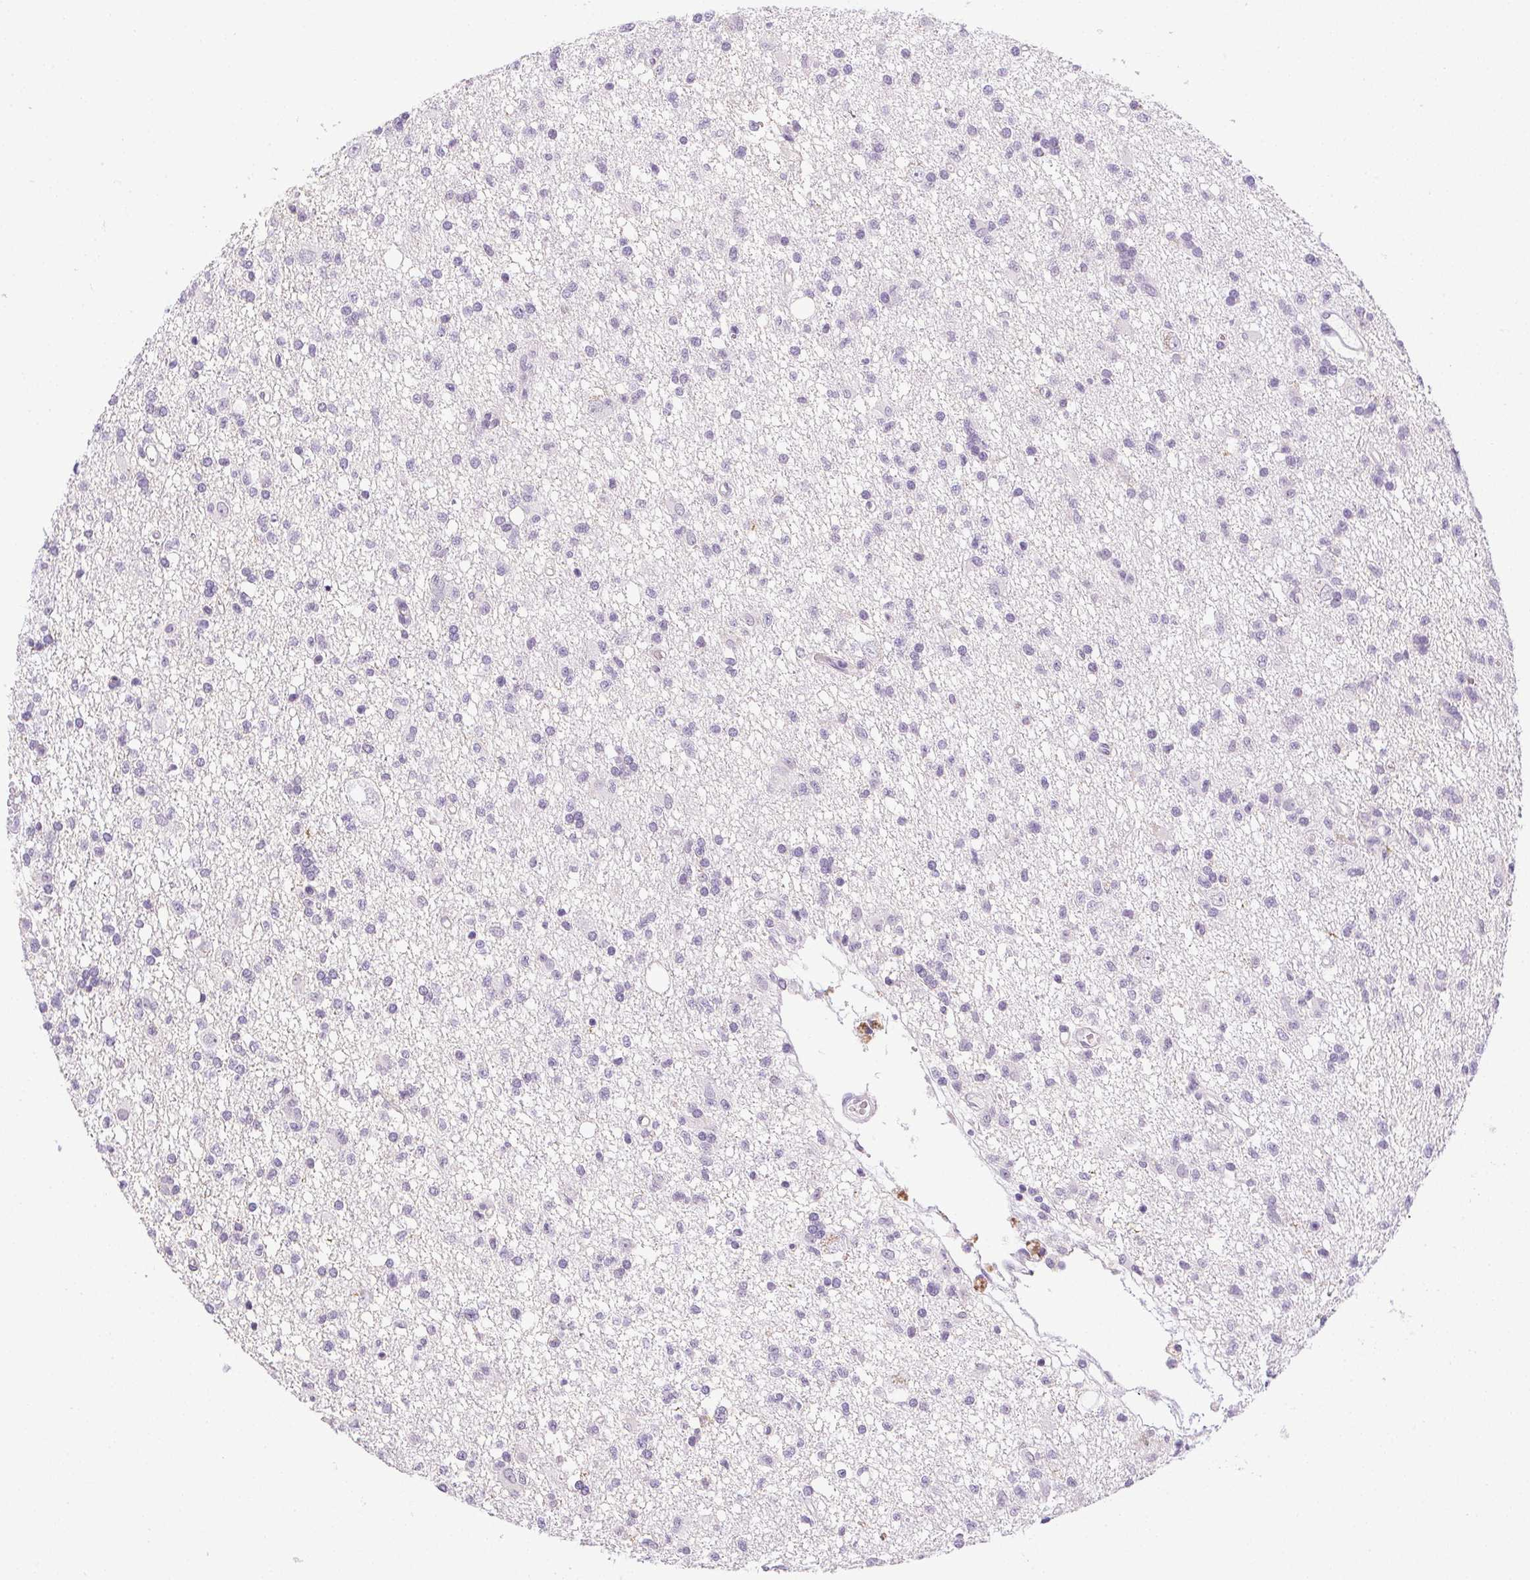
{"staining": {"intensity": "negative", "quantity": "none", "location": "none"}, "tissue": "glioma", "cell_type": "Tumor cells", "image_type": "cancer", "snomed": [{"axis": "morphology", "description": "Glioma, malignant, Low grade"}, {"axis": "topography", "description": "Brain"}], "caption": "Protein analysis of glioma shows no significant staining in tumor cells.", "gene": "PRL", "patient": {"sex": "male", "age": 64}}